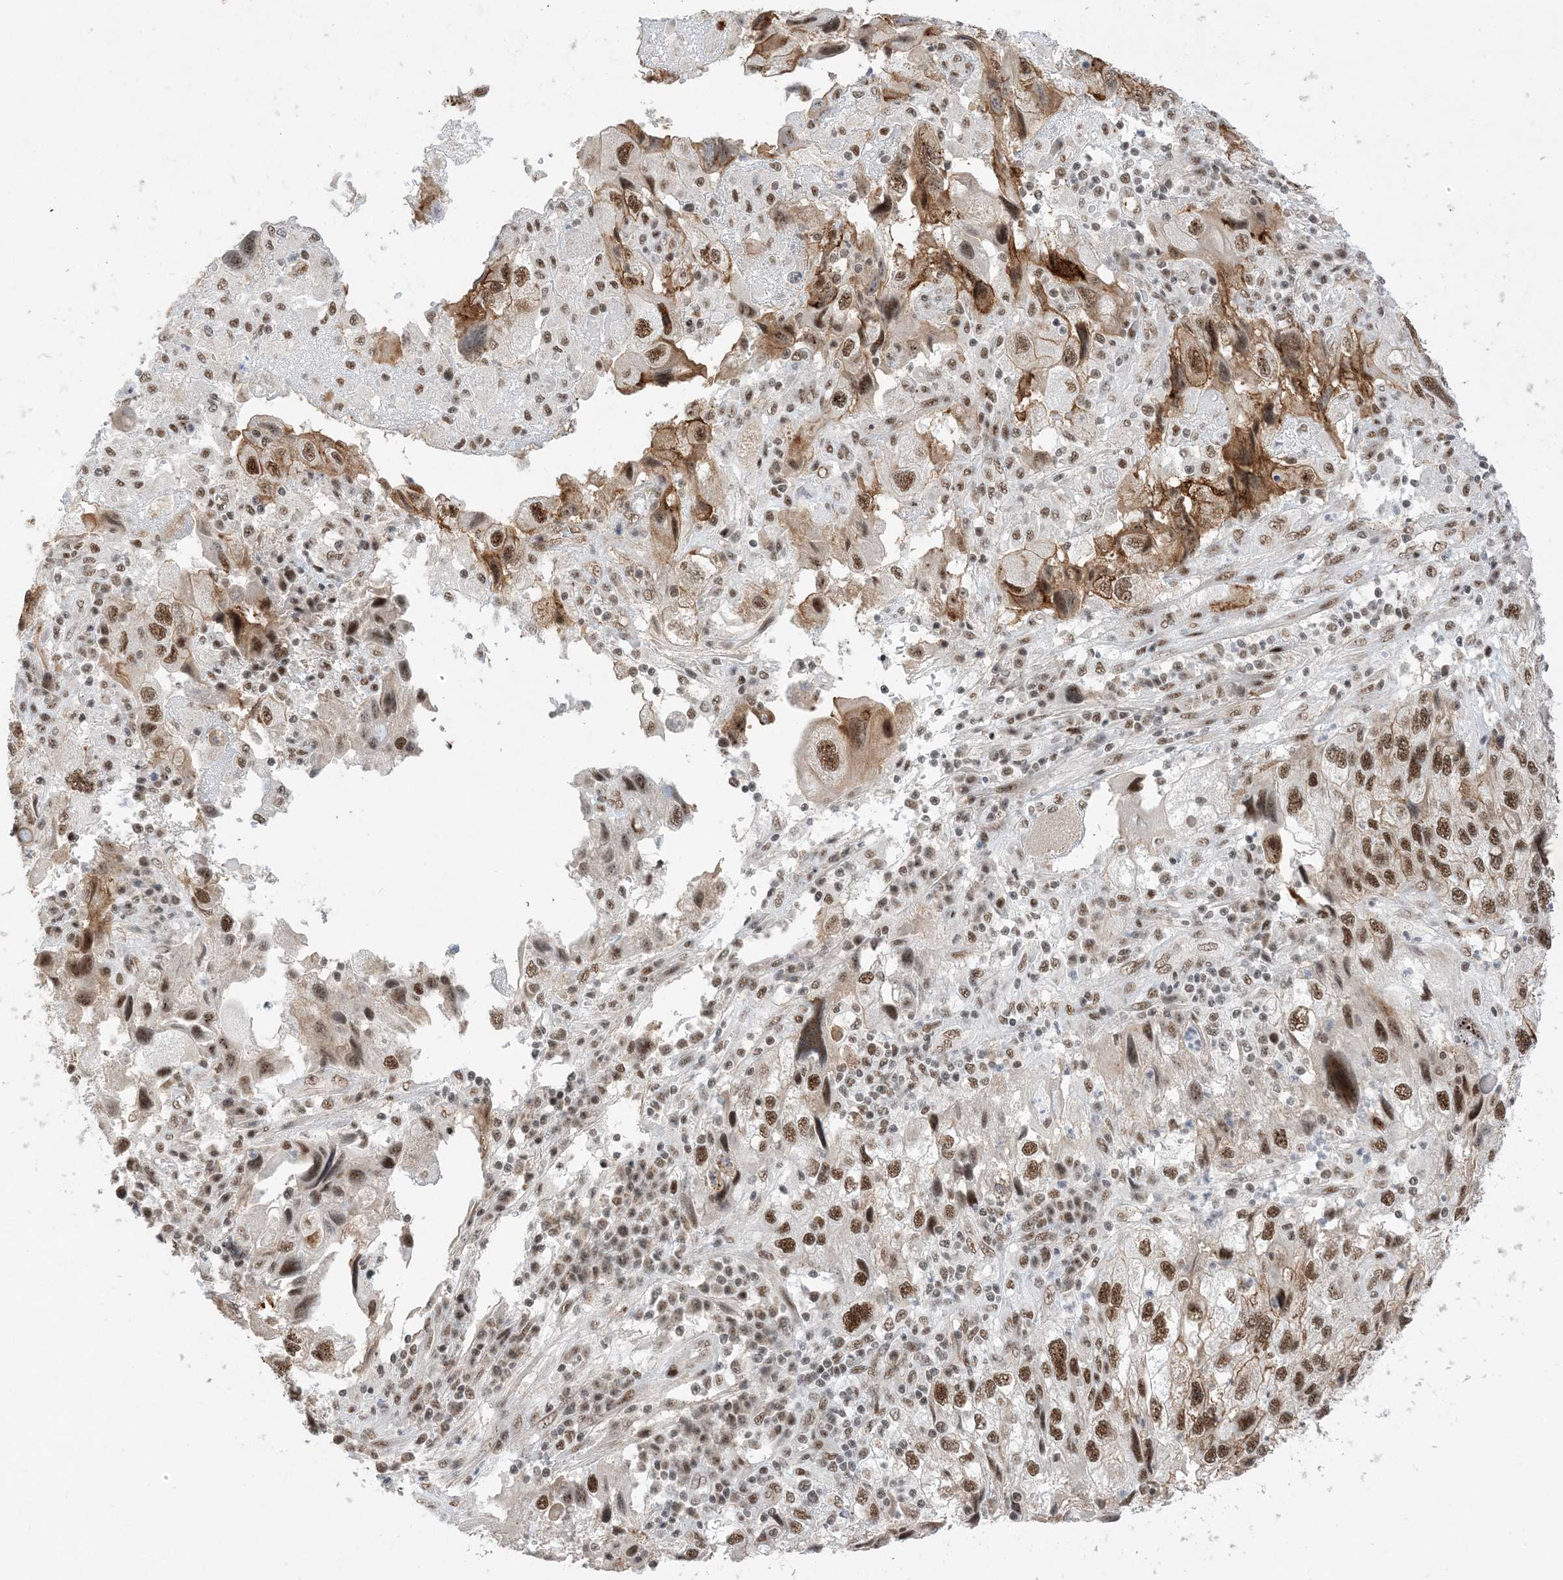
{"staining": {"intensity": "strong", "quantity": "25%-75%", "location": "cytoplasmic/membranous,nuclear"}, "tissue": "endometrial cancer", "cell_type": "Tumor cells", "image_type": "cancer", "snomed": [{"axis": "morphology", "description": "Adenocarcinoma, NOS"}, {"axis": "topography", "description": "Endometrium"}], "caption": "DAB (3,3'-diaminobenzidine) immunohistochemical staining of endometrial cancer (adenocarcinoma) shows strong cytoplasmic/membranous and nuclear protein expression in approximately 25%-75% of tumor cells.", "gene": "SF3A3", "patient": {"sex": "female", "age": 49}}